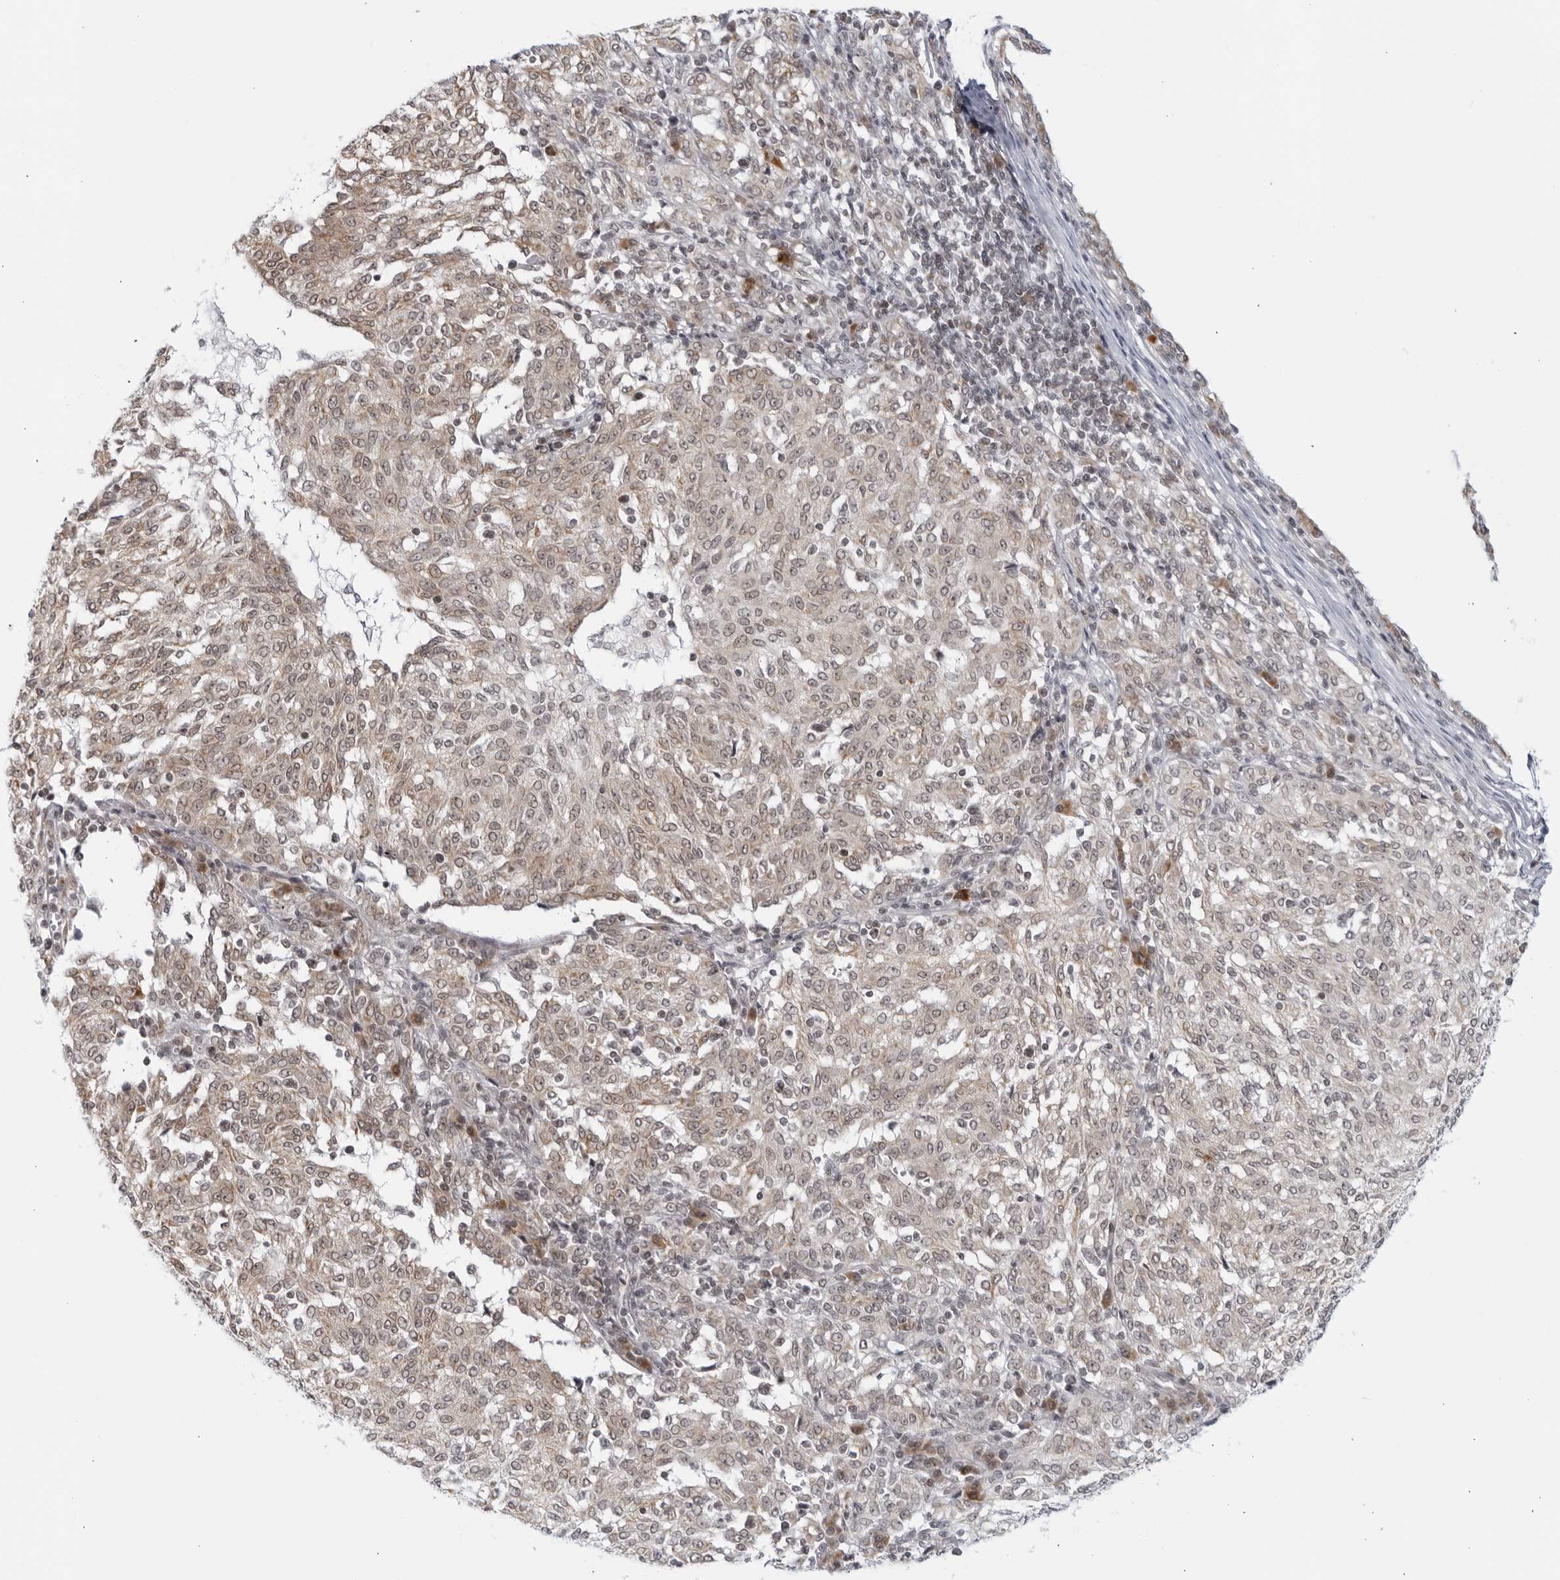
{"staining": {"intensity": "weak", "quantity": "25%-75%", "location": "cytoplasmic/membranous"}, "tissue": "melanoma", "cell_type": "Tumor cells", "image_type": "cancer", "snomed": [{"axis": "morphology", "description": "Malignant melanoma, NOS"}, {"axis": "topography", "description": "Skin"}], "caption": "An immunohistochemistry (IHC) photomicrograph of neoplastic tissue is shown. Protein staining in brown shows weak cytoplasmic/membranous positivity in melanoma within tumor cells.", "gene": "RAB11FIP3", "patient": {"sex": "female", "age": 72}}